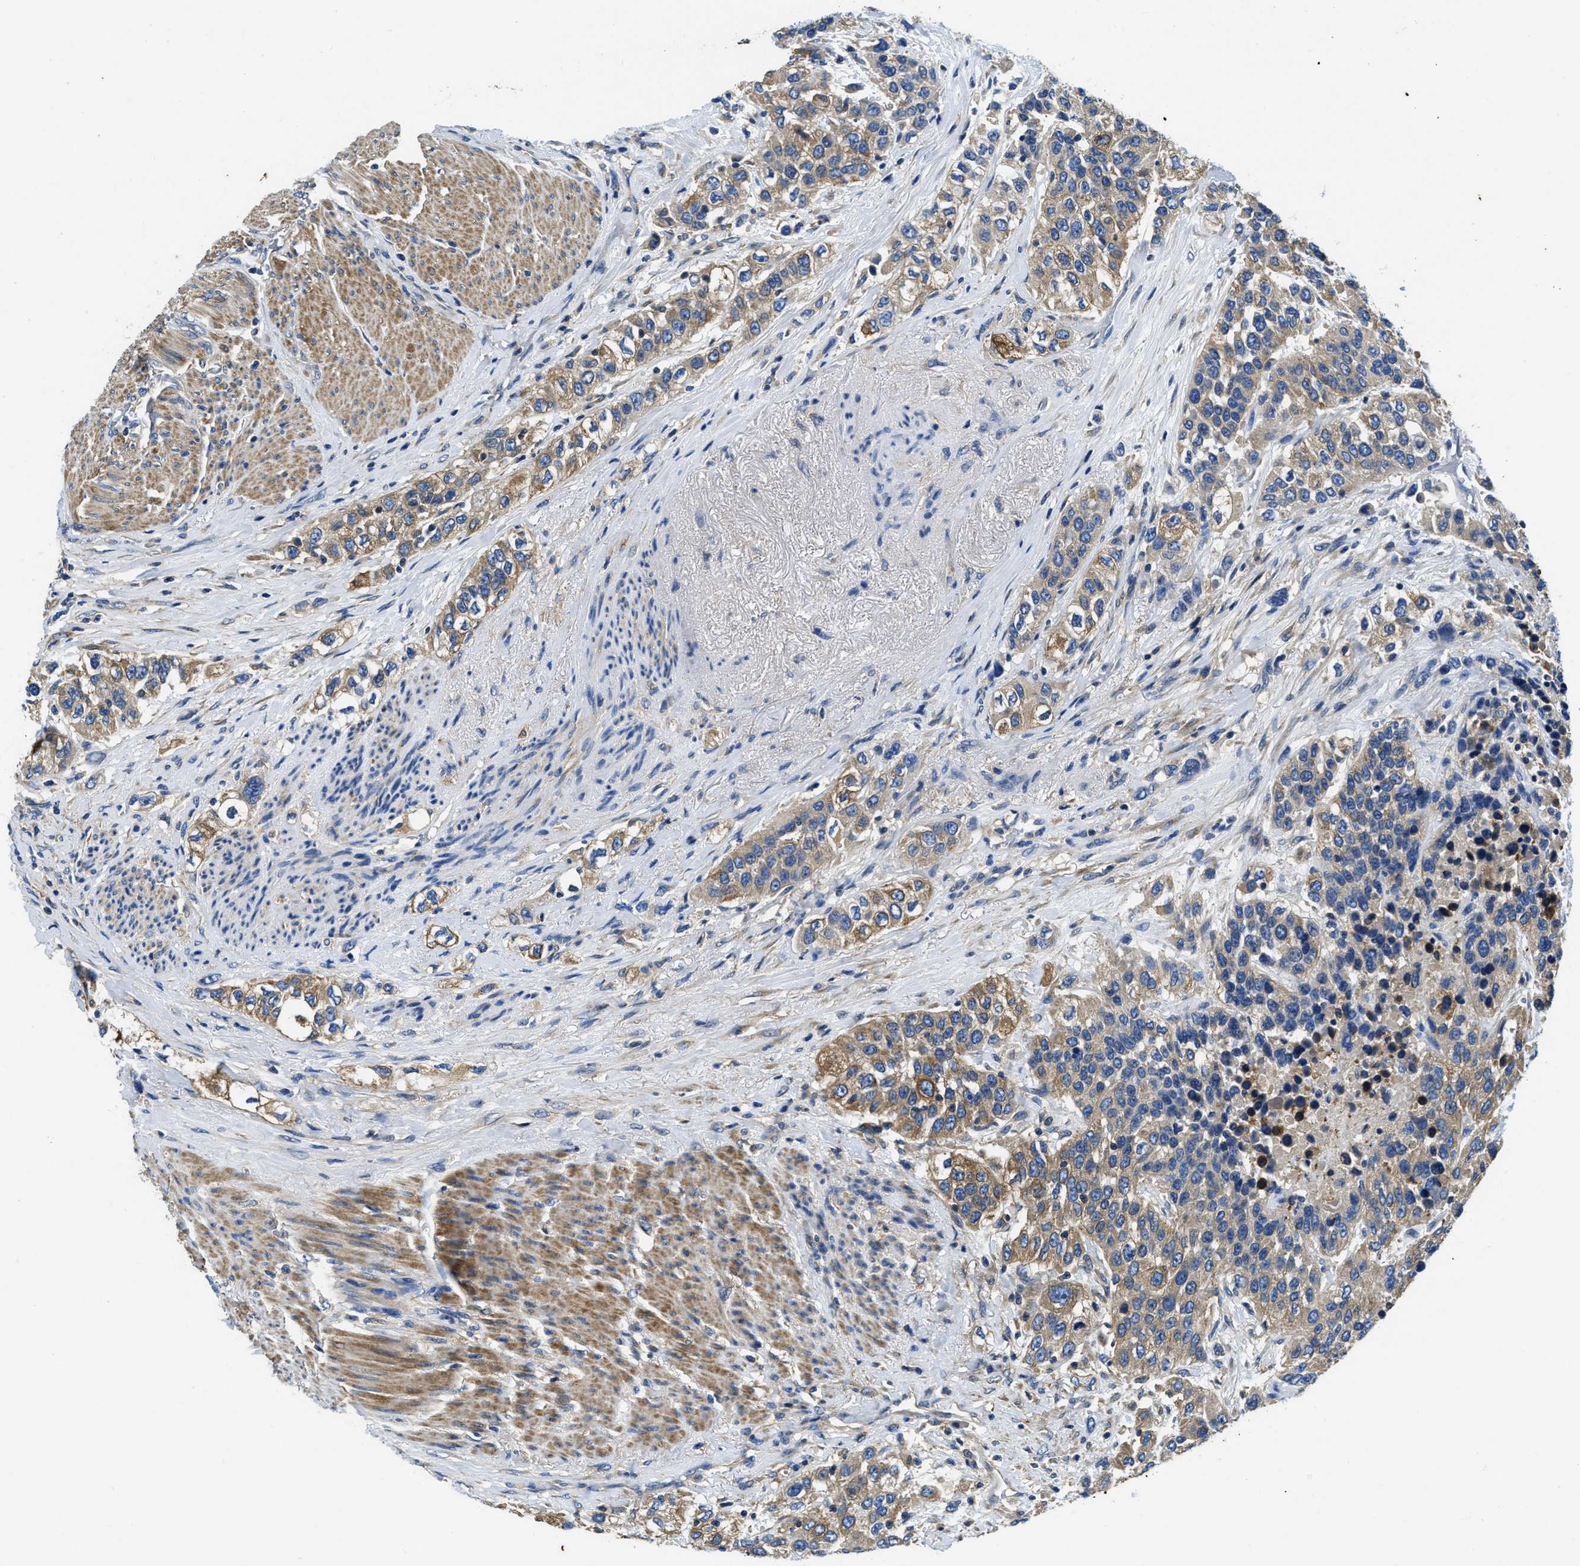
{"staining": {"intensity": "moderate", "quantity": ">75%", "location": "cytoplasmic/membranous"}, "tissue": "urothelial cancer", "cell_type": "Tumor cells", "image_type": "cancer", "snomed": [{"axis": "morphology", "description": "Urothelial carcinoma, High grade"}, {"axis": "topography", "description": "Urinary bladder"}], "caption": "Protein expression analysis of urothelial cancer shows moderate cytoplasmic/membranous expression in about >75% of tumor cells.", "gene": "STAT2", "patient": {"sex": "female", "age": 80}}